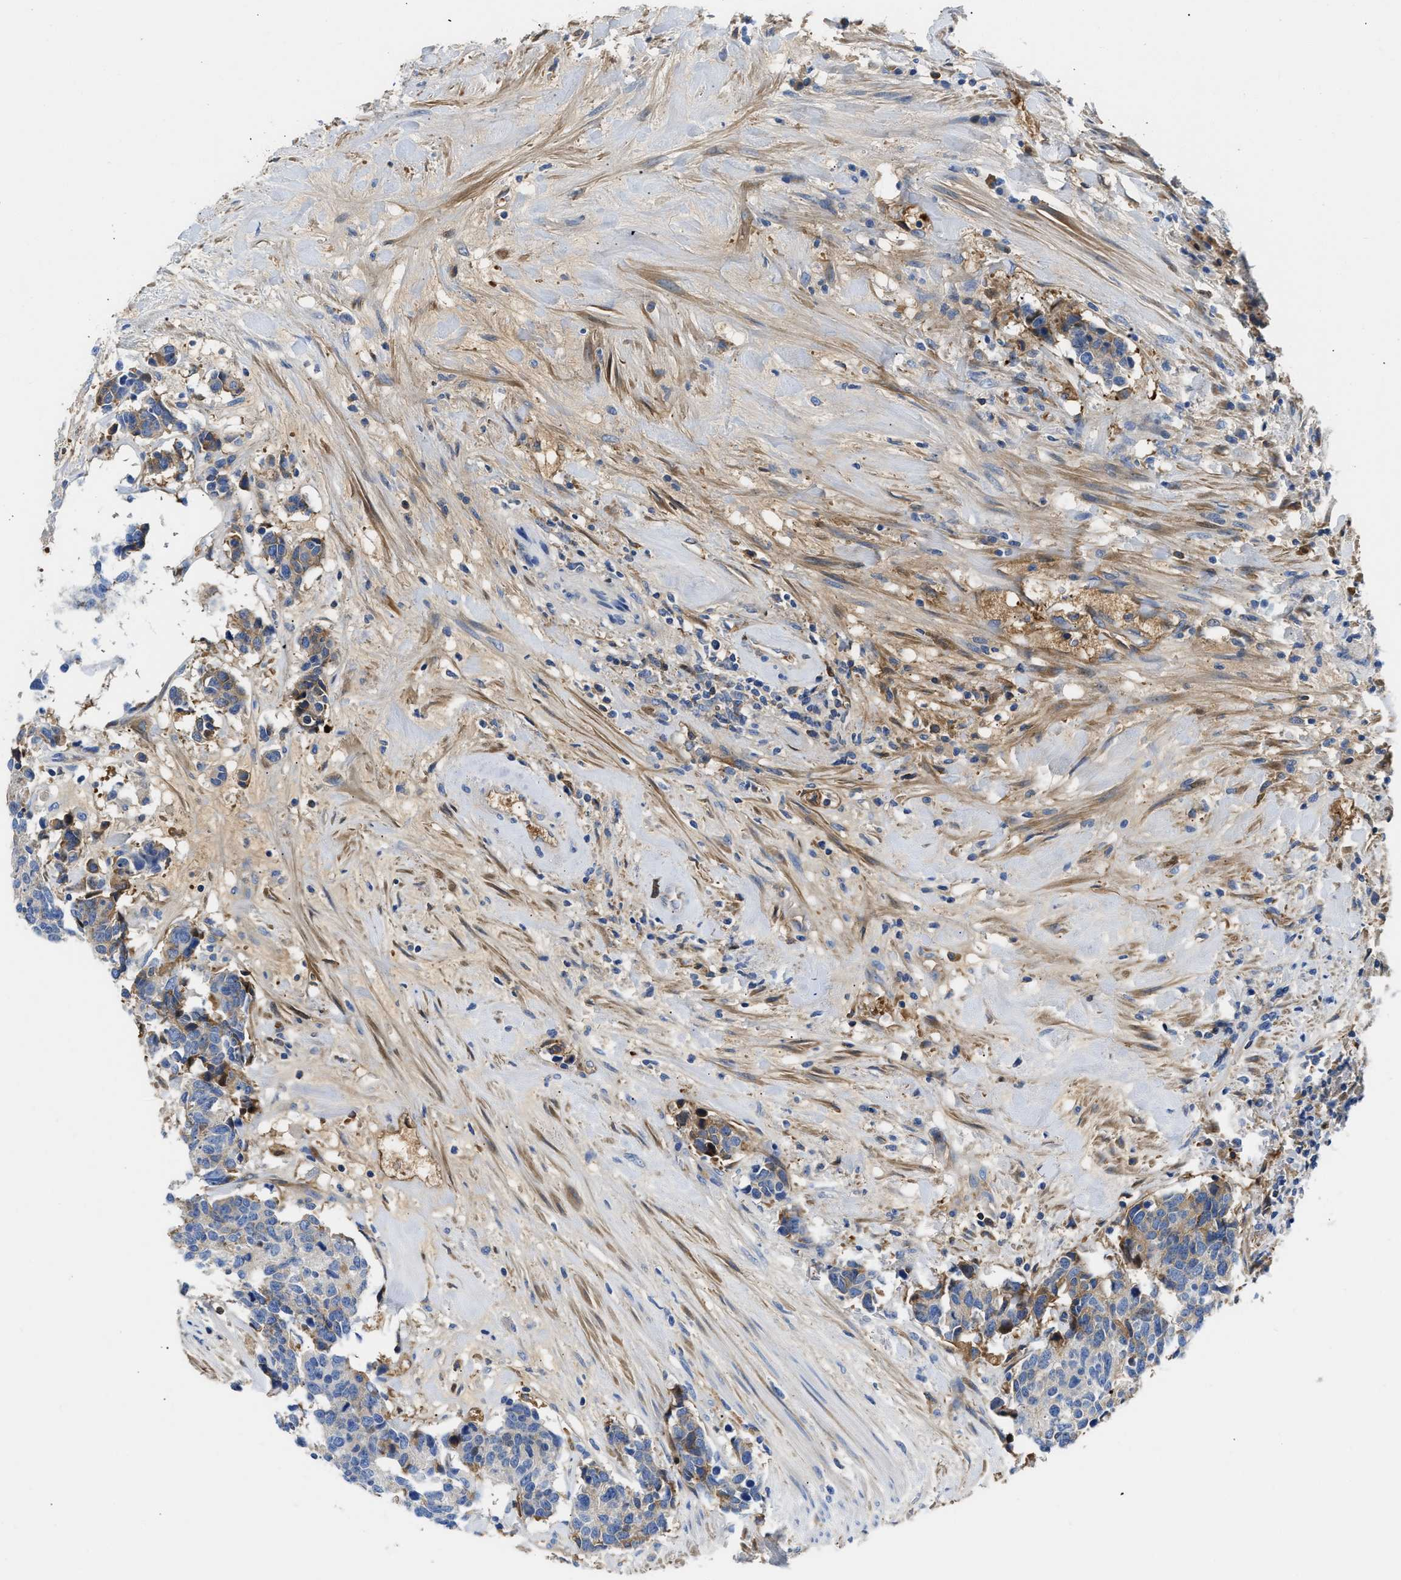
{"staining": {"intensity": "weak", "quantity": "25%-75%", "location": "cytoplasmic/membranous"}, "tissue": "carcinoid", "cell_type": "Tumor cells", "image_type": "cancer", "snomed": [{"axis": "morphology", "description": "Carcinoma, NOS"}, {"axis": "morphology", "description": "Carcinoid, malignant, NOS"}, {"axis": "topography", "description": "Urinary bladder"}], "caption": "Weak cytoplasmic/membranous expression for a protein is identified in about 25%-75% of tumor cells of carcinoid (malignant) using immunohistochemistry.", "gene": "GC", "patient": {"sex": "male", "age": 57}}